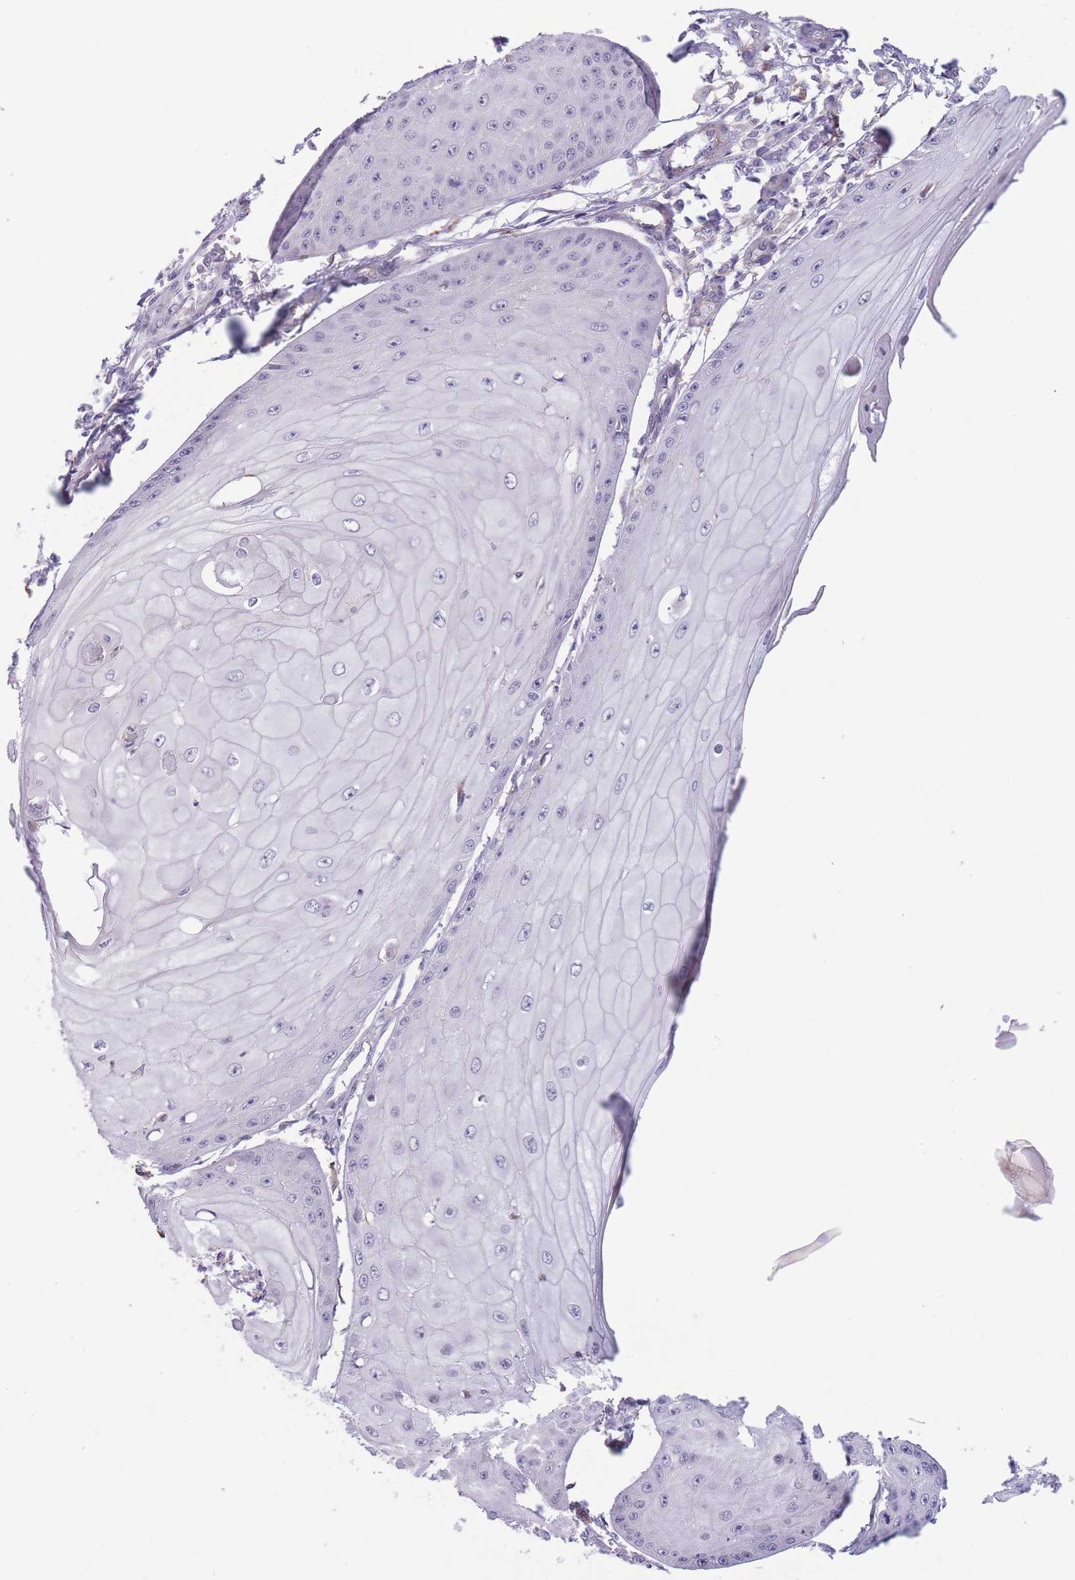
{"staining": {"intensity": "negative", "quantity": "none", "location": "none"}, "tissue": "skin cancer", "cell_type": "Tumor cells", "image_type": "cancer", "snomed": [{"axis": "morphology", "description": "Squamous cell carcinoma, NOS"}, {"axis": "topography", "description": "Skin"}], "caption": "Skin cancer was stained to show a protein in brown. There is no significant staining in tumor cells.", "gene": "C9orf152", "patient": {"sex": "male", "age": 70}}